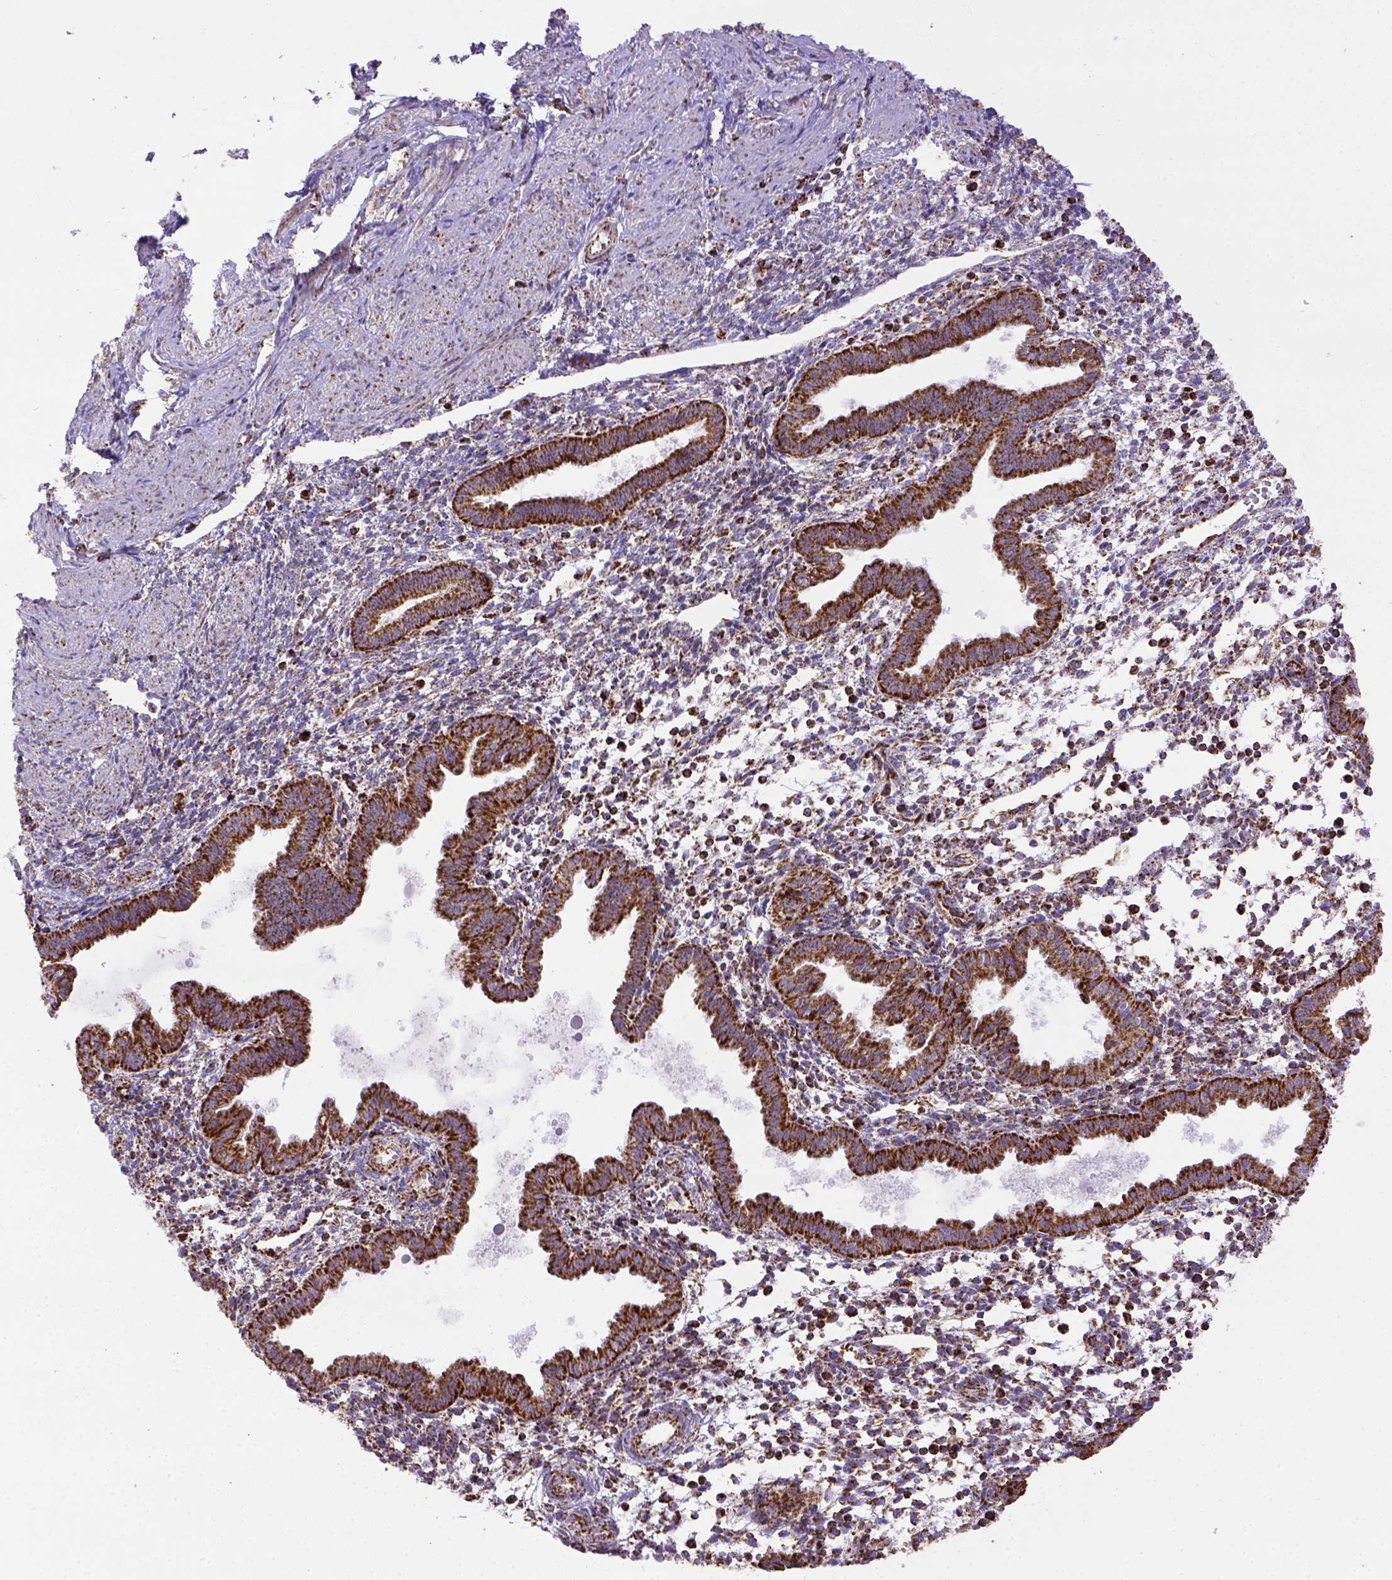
{"staining": {"intensity": "strong", "quantity": ">75%", "location": "cytoplasmic/membranous"}, "tissue": "endometrium", "cell_type": "Cells in endometrial stroma", "image_type": "normal", "snomed": [{"axis": "morphology", "description": "Normal tissue, NOS"}, {"axis": "topography", "description": "Endometrium"}], "caption": "About >75% of cells in endometrial stroma in unremarkable endometrium reveal strong cytoplasmic/membranous protein expression as visualized by brown immunohistochemical staining.", "gene": "MT", "patient": {"sex": "female", "age": 37}}